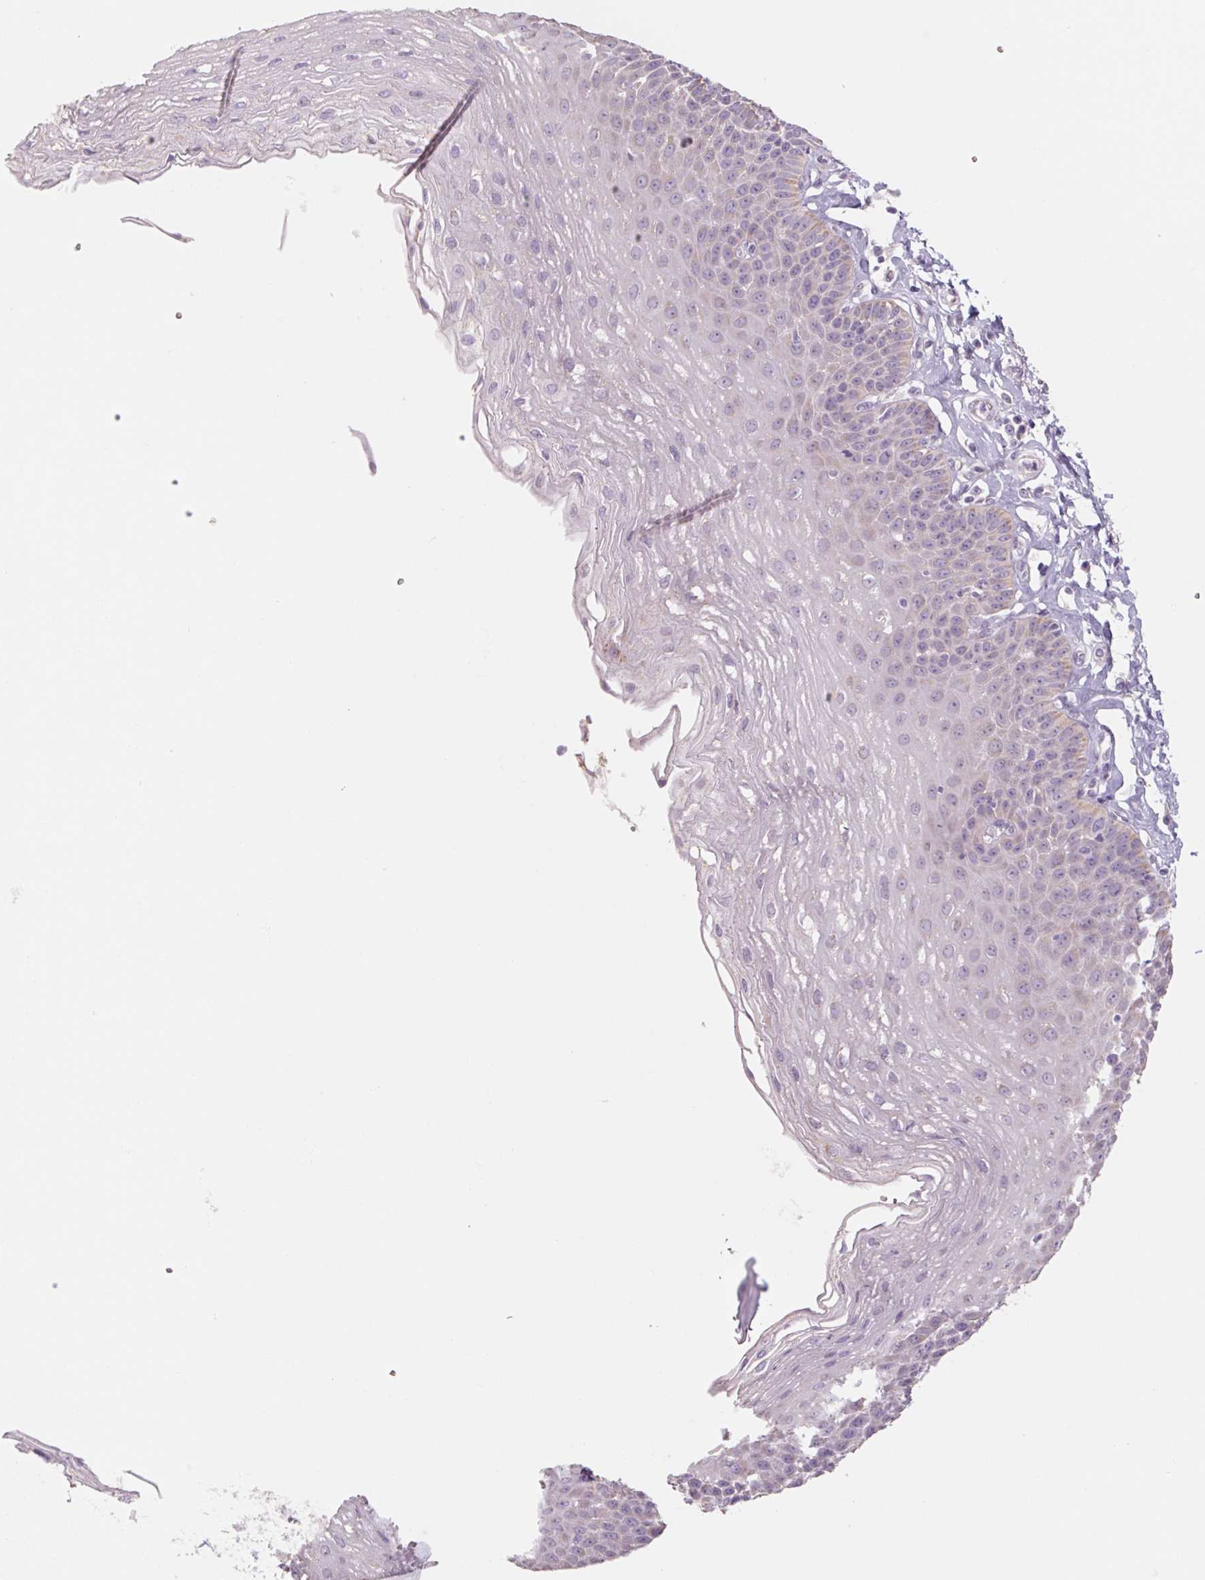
{"staining": {"intensity": "negative", "quantity": "none", "location": "none"}, "tissue": "esophagus", "cell_type": "Squamous epithelial cells", "image_type": "normal", "snomed": [{"axis": "morphology", "description": "Normal tissue, NOS"}, {"axis": "topography", "description": "Esophagus"}], "caption": "IHC photomicrograph of benign esophagus: esophagus stained with DAB (3,3'-diaminobenzidine) shows no significant protein positivity in squamous epithelial cells.", "gene": "POU1F1", "patient": {"sex": "female", "age": 81}}